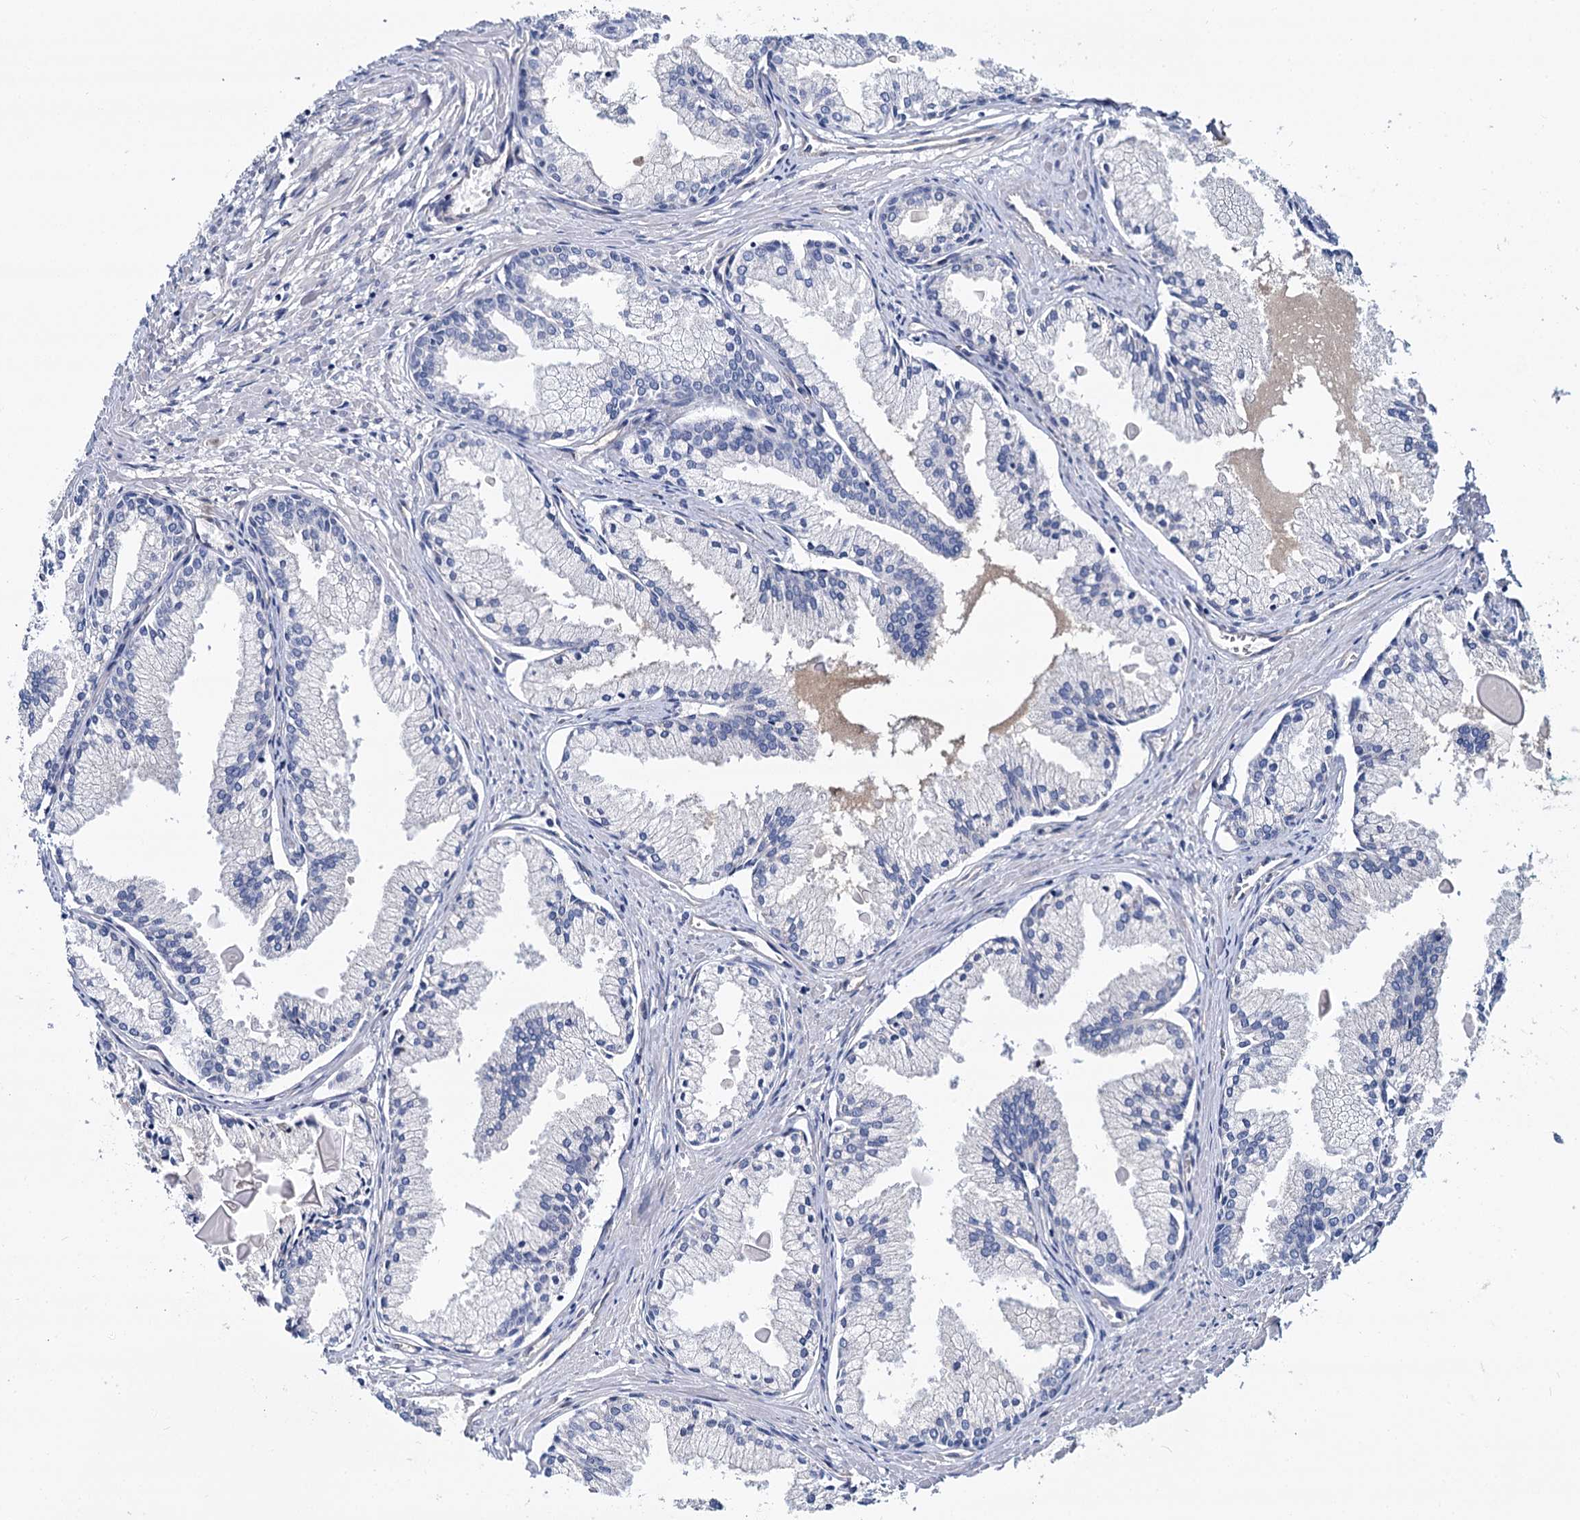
{"staining": {"intensity": "negative", "quantity": "none", "location": "none"}, "tissue": "prostate cancer", "cell_type": "Tumor cells", "image_type": "cancer", "snomed": [{"axis": "morphology", "description": "Adenocarcinoma, High grade"}, {"axis": "topography", "description": "Prostate"}], "caption": "The photomicrograph exhibits no staining of tumor cells in high-grade adenocarcinoma (prostate).", "gene": "STXBP1", "patient": {"sex": "male", "age": 68}}